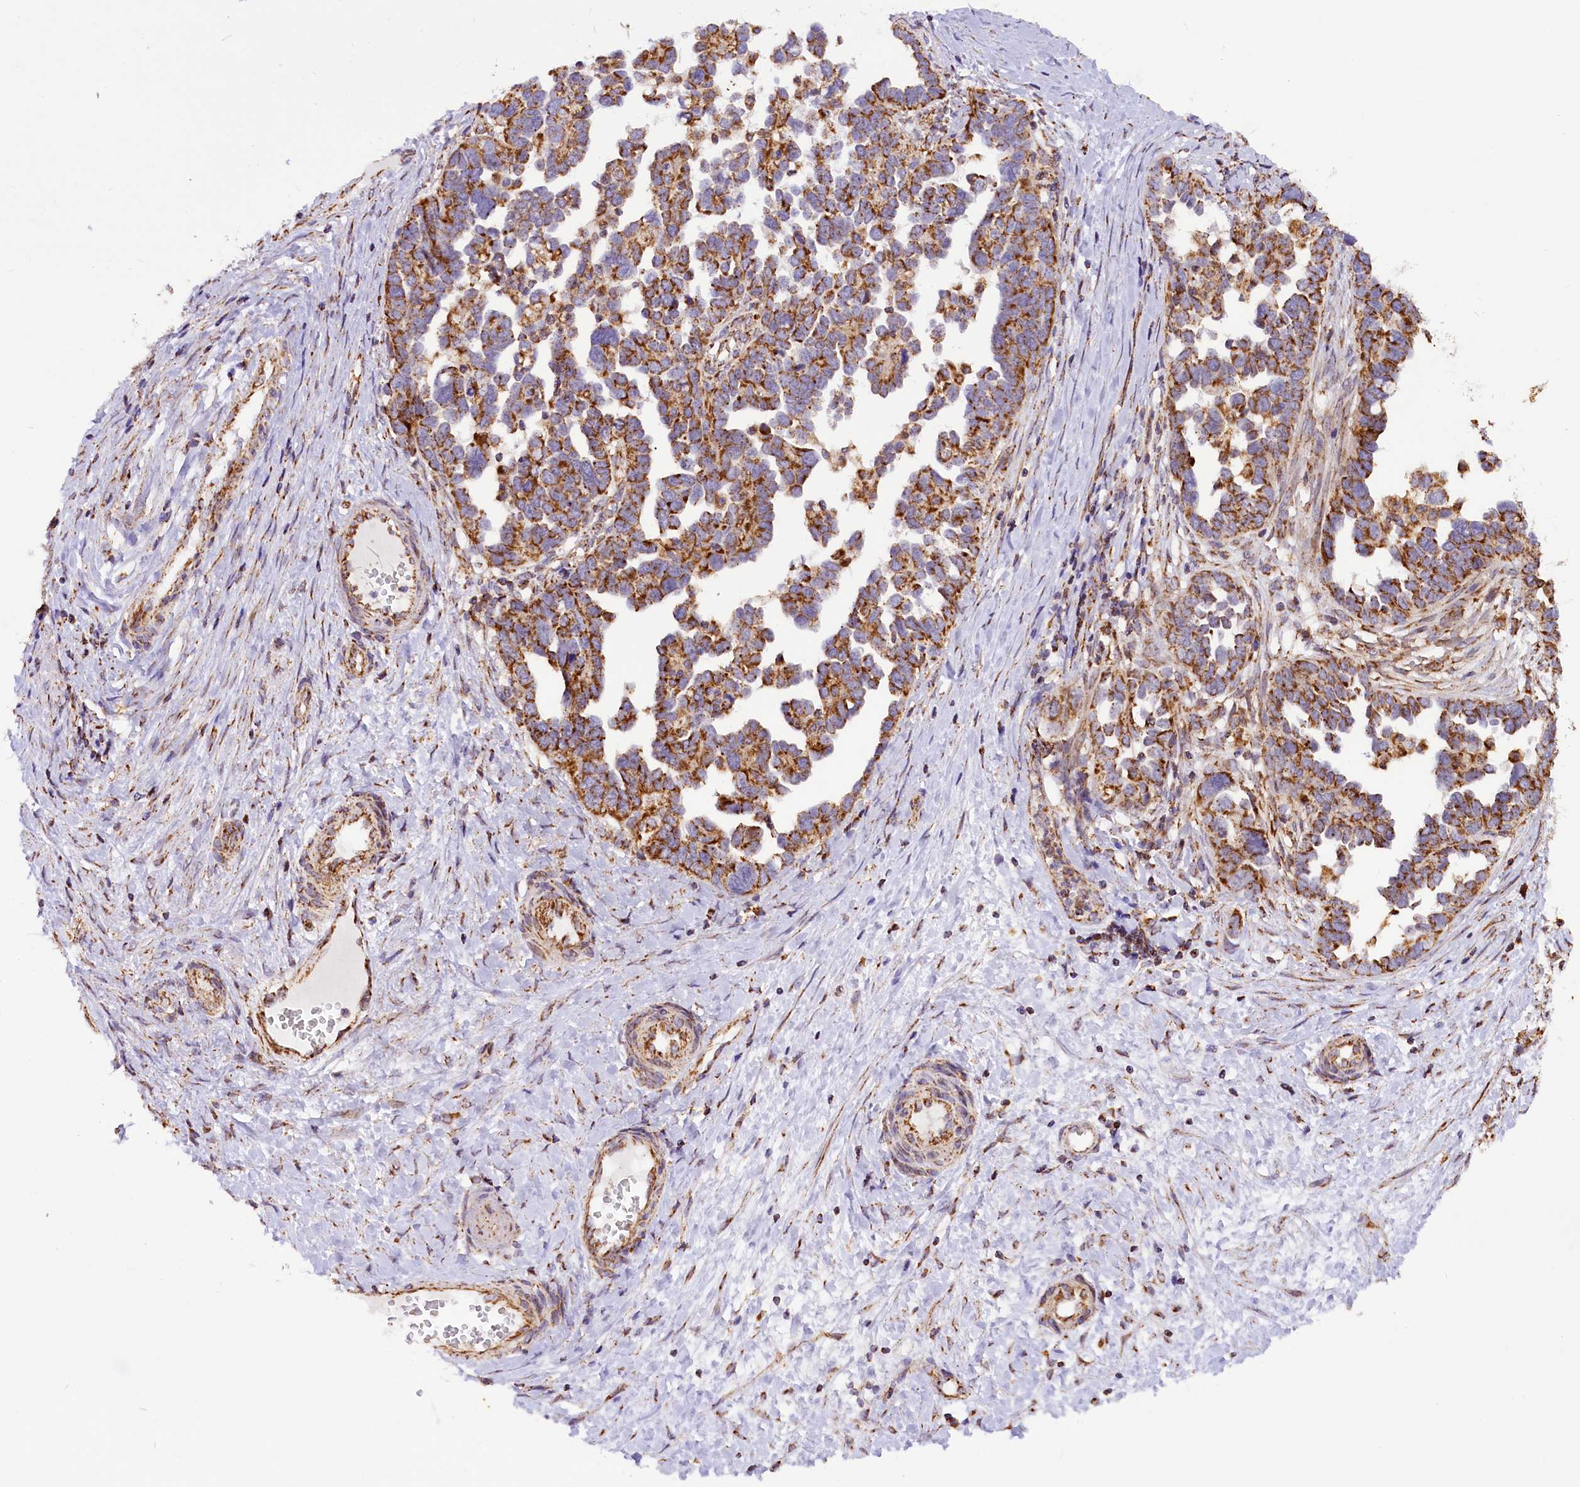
{"staining": {"intensity": "moderate", "quantity": ">75%", "location": "cytoplasmic/membranous"}, "tissue": "ovarian cancer", "cell_type": "Tumor cells", "image_type": "cancer", "snomed": [{"axis": "morphology", "description": "Cystadenocarcinoma, serous, NOS"}, {"axis": "topography", "description": "Ovary"}], "caption": "Ovarian cancer was stained to show a protein in brown. There is medium levels of moderate cytoplasmic/membranous expression in approximately >75% of tumor cells.", "gene": "NDUFA8", "patient": {"sex": "female", "age": 54}}